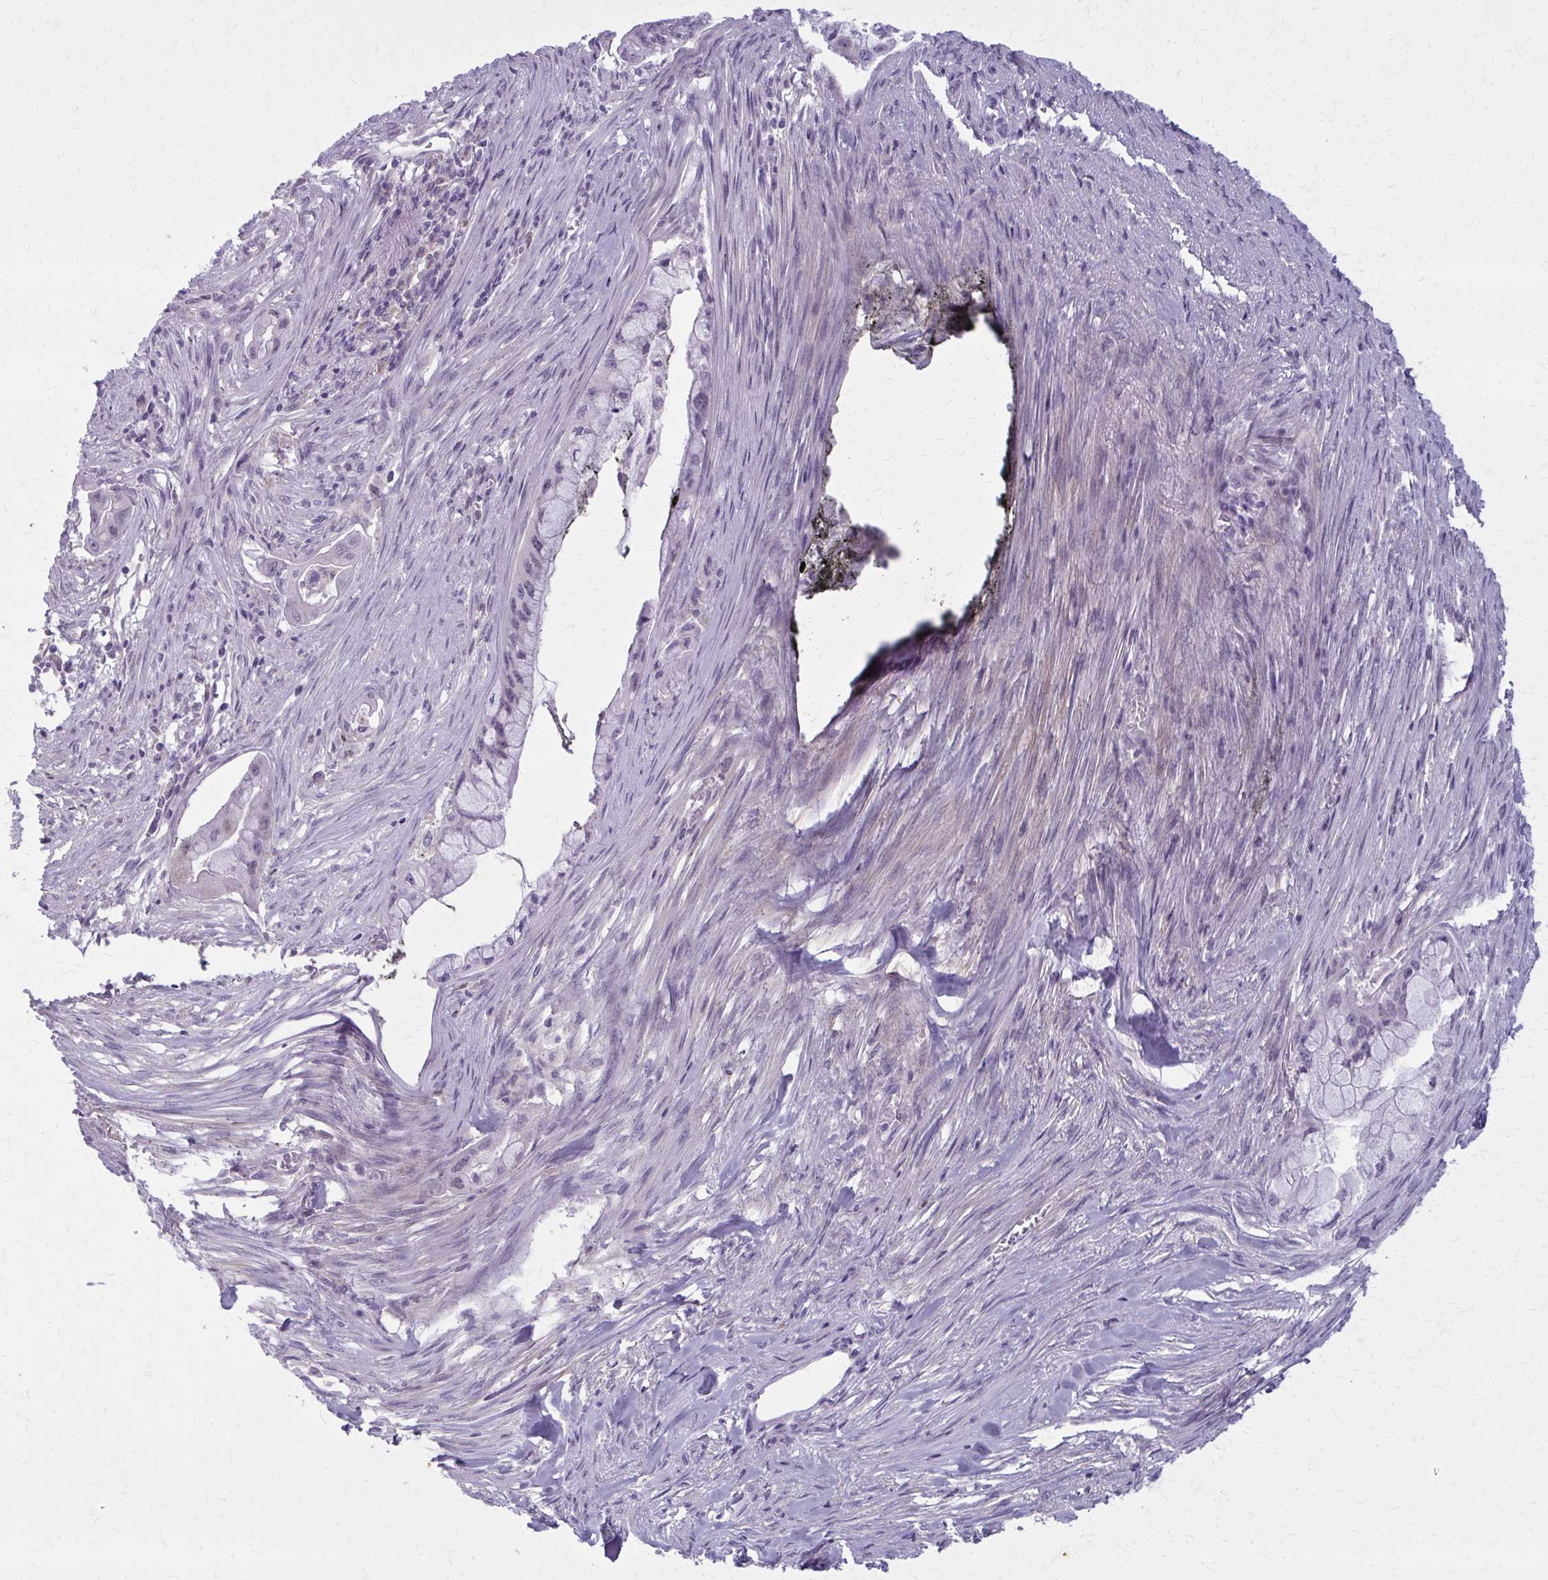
{"staining": {"intensity": "negative", "quantity": "none", "location": "none"}, "tissue": "pancreatic cancer", "cell_type": "Tumor cells", "image_type": "cancer", "snomed": [{"axis": "morphology", "description": "Adenocarcinoma, NOS"}, {"axis": "topography", "description": "Pancreas"}], "caption": "Immunohistochemistry histopathology image of neoplastic tissue: adenocarcinoma (pancreatic) stained with DAB (3,3'-diaminobenzidine) displays no significant protein positivity in tumor cells.", "gene": "CARD9", "patient": {"sex": "male", "age": 48}}